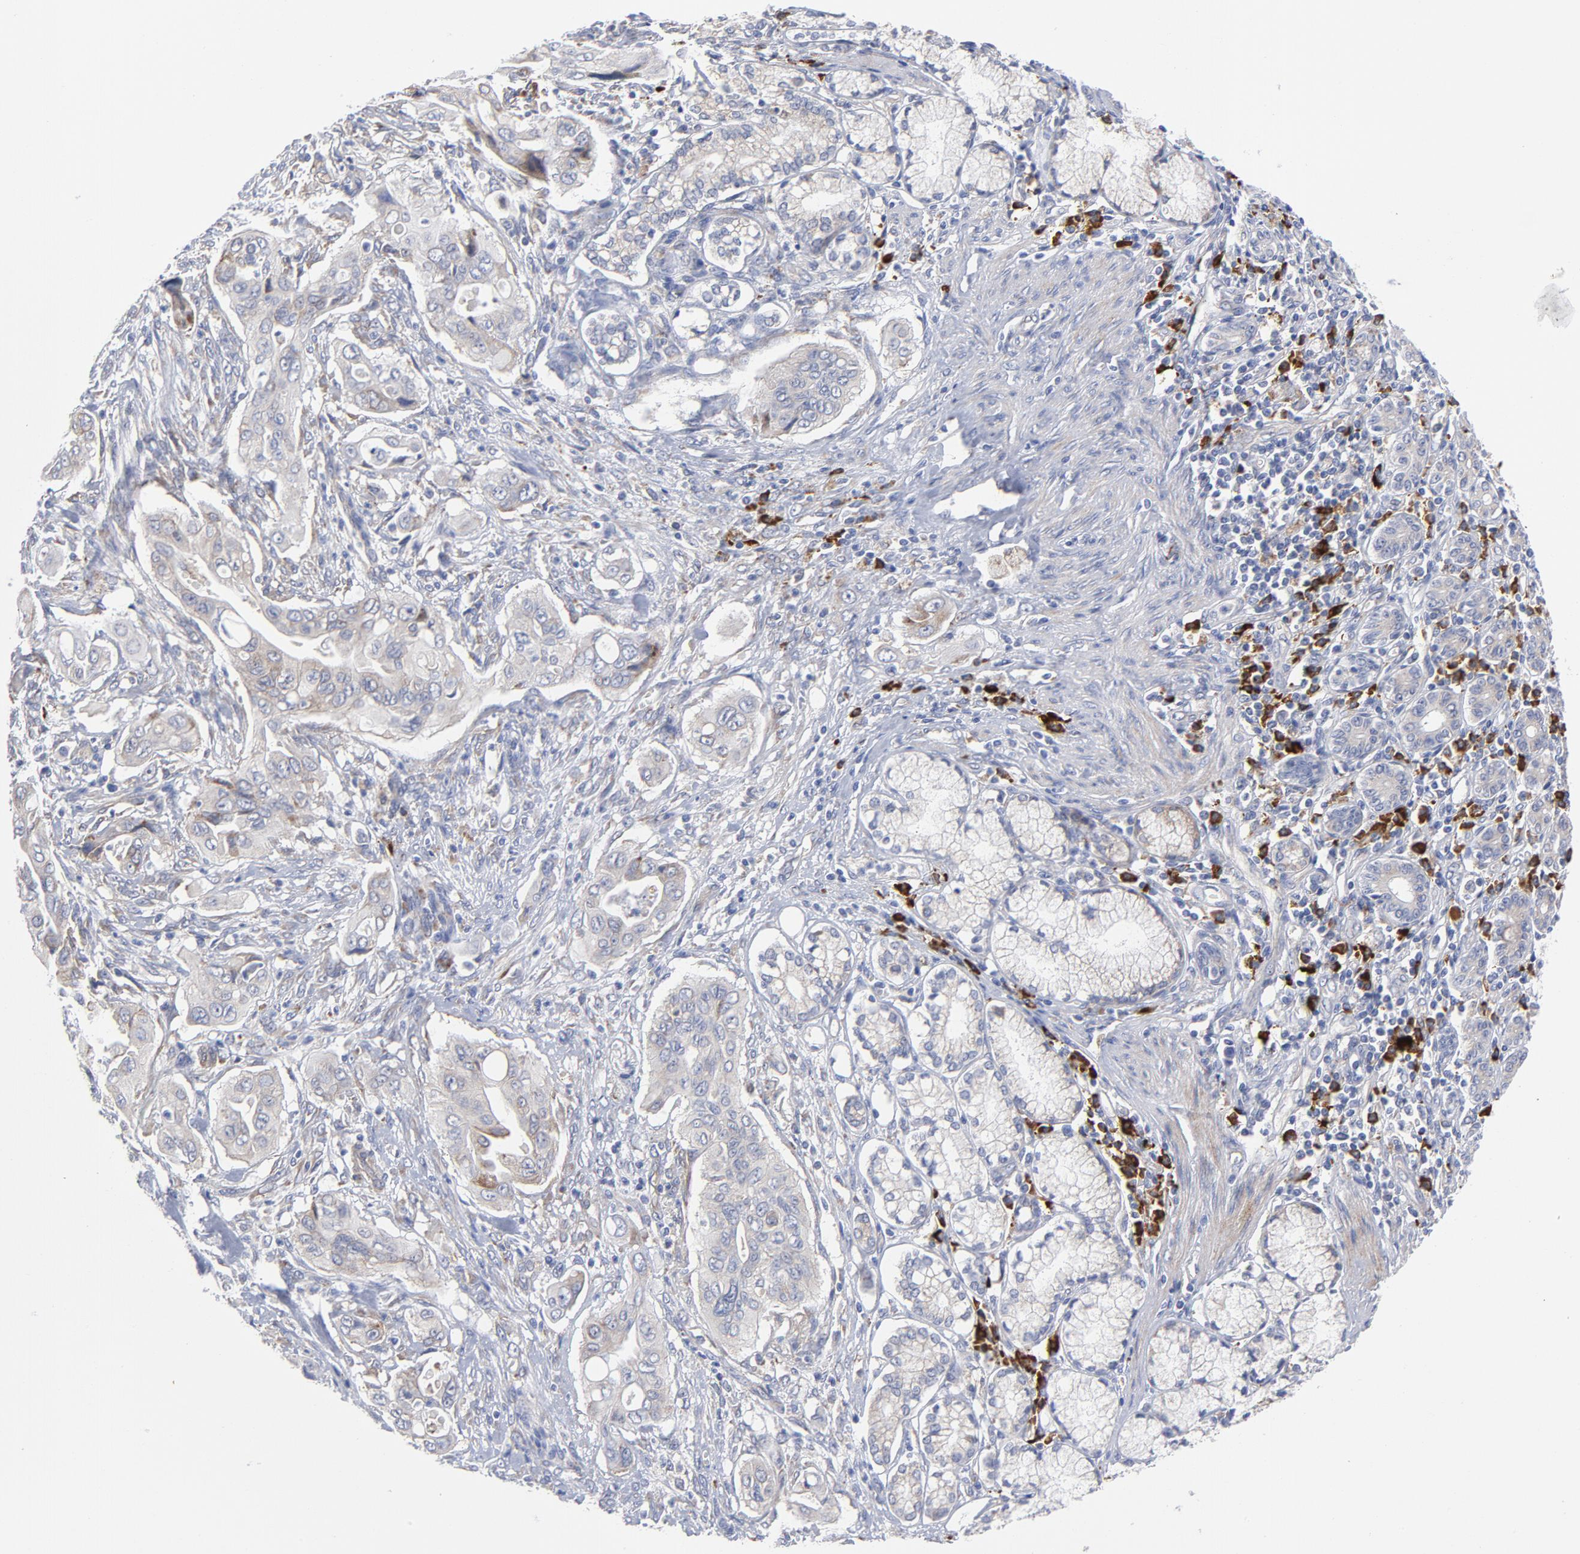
{"staining": {"intensity": "negative", "quantity": "none", "location": "none"}, "tissue": "pancreatic cancer", "cell_type": "Tumor cells", "image_type": "cancer", "snomed": [{"axis": "morphology", "description": "Adenocarcinoma, NOS"}, {"axis": "topography", "description": "Pancreas"}], "caption": "Photomicrograph shows no significant protein positivity in tumor cells of pancreatic cancer.", "gene": "RAPGEF3", "patient": {"sex": "male", "age": 77}}